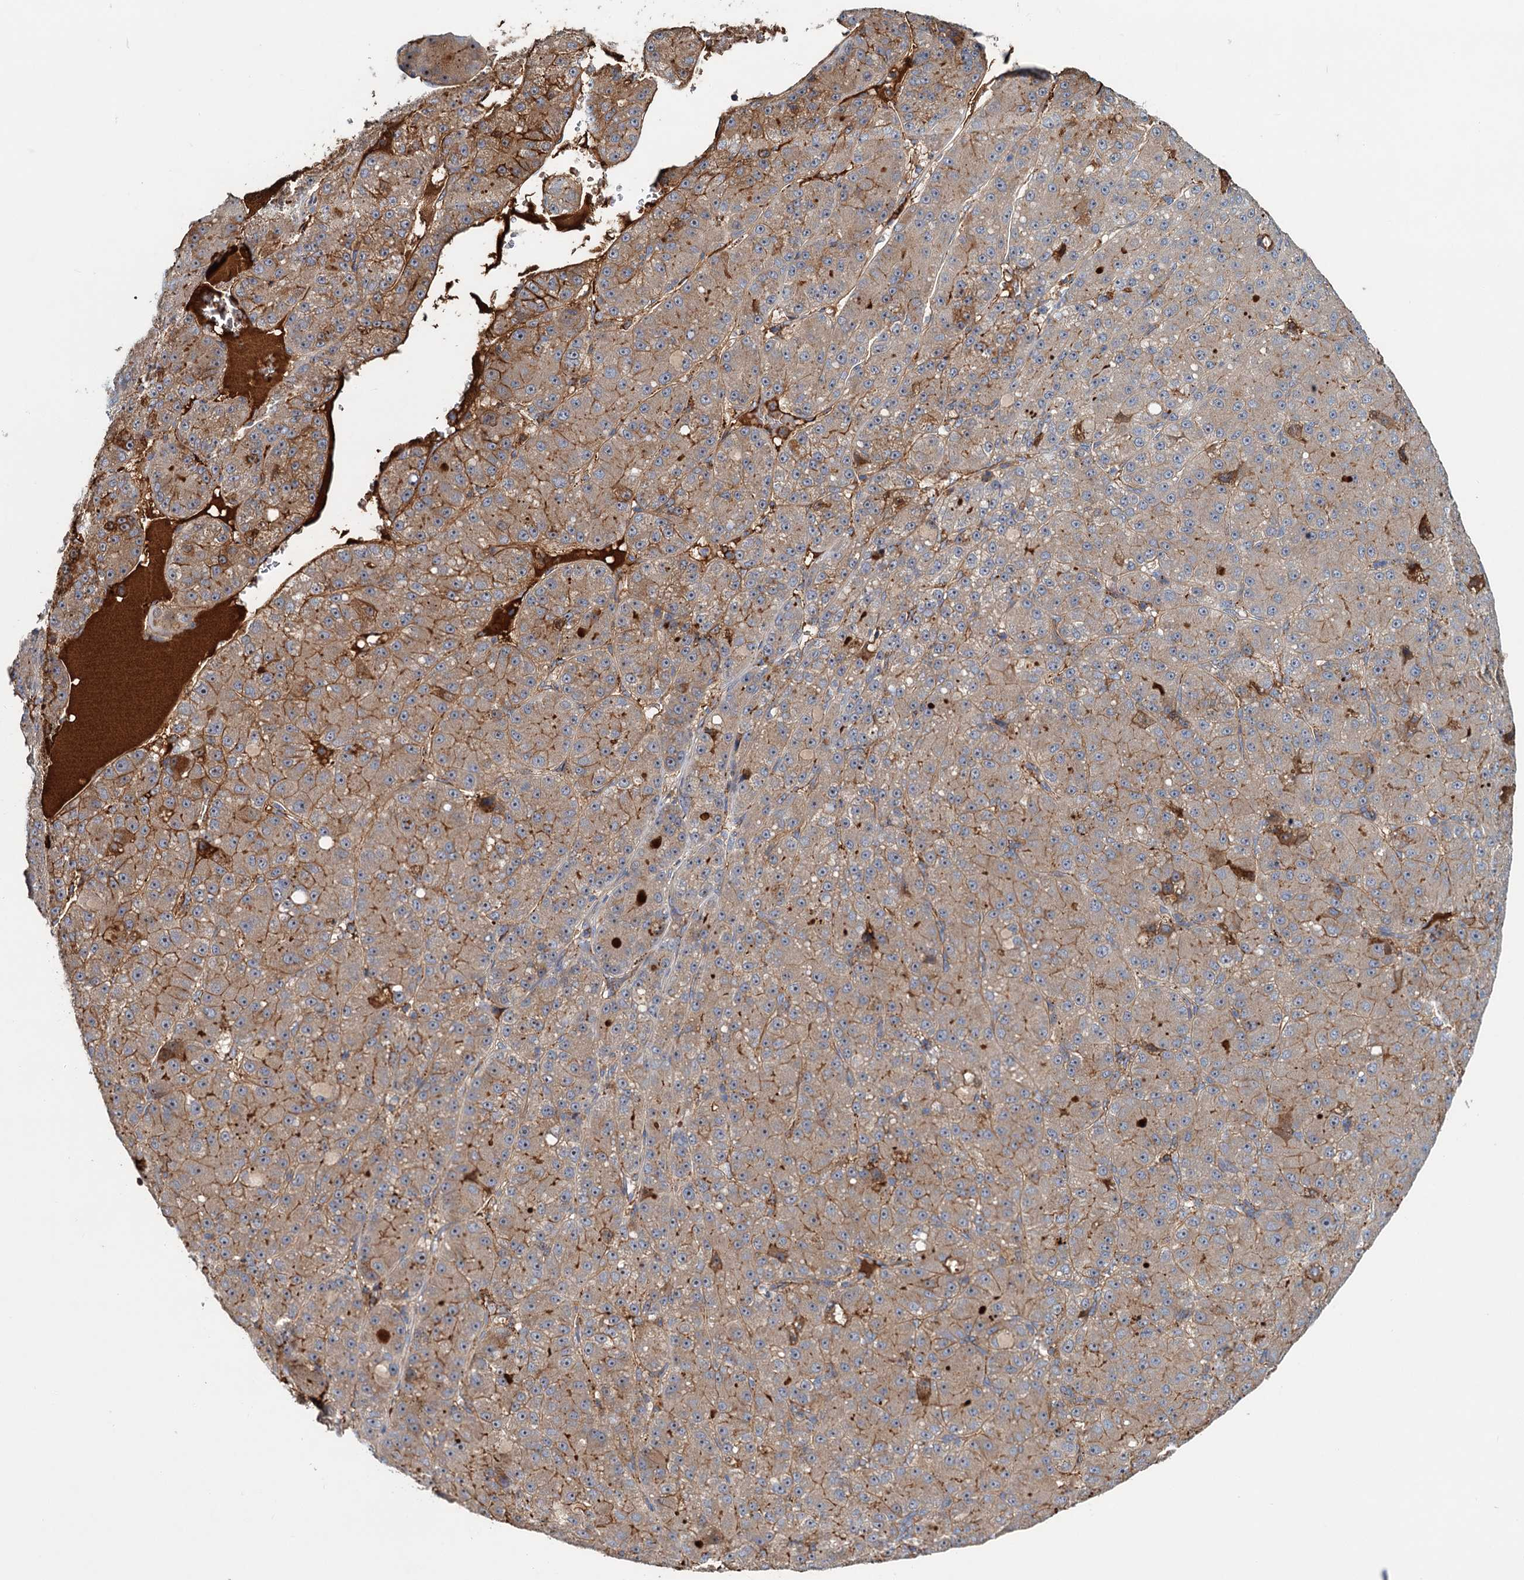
{"staining": {"intensity": "moderate", "quantity": ">75%", "location": "cytoplasmic/membranous"}, "tissue": "liver cancer", "cell_type": "Tumor cells", "image_type": "cancer", "snomed": [{"axis": "morphology", "description": "Carcinoma, Hepatocellular, NOS"}, {"axis": "topography", "description": "Liver"}], "caption": "IHC histopathology image of hepatocellular carcinoma (liver) stained for a protein (brown), which shows medium levels of moderate cytoplasmic/membranous staining in about >75% of tumor cells.", "gene": "CHRD", "patient": {"sex": "male", "age": 67}}